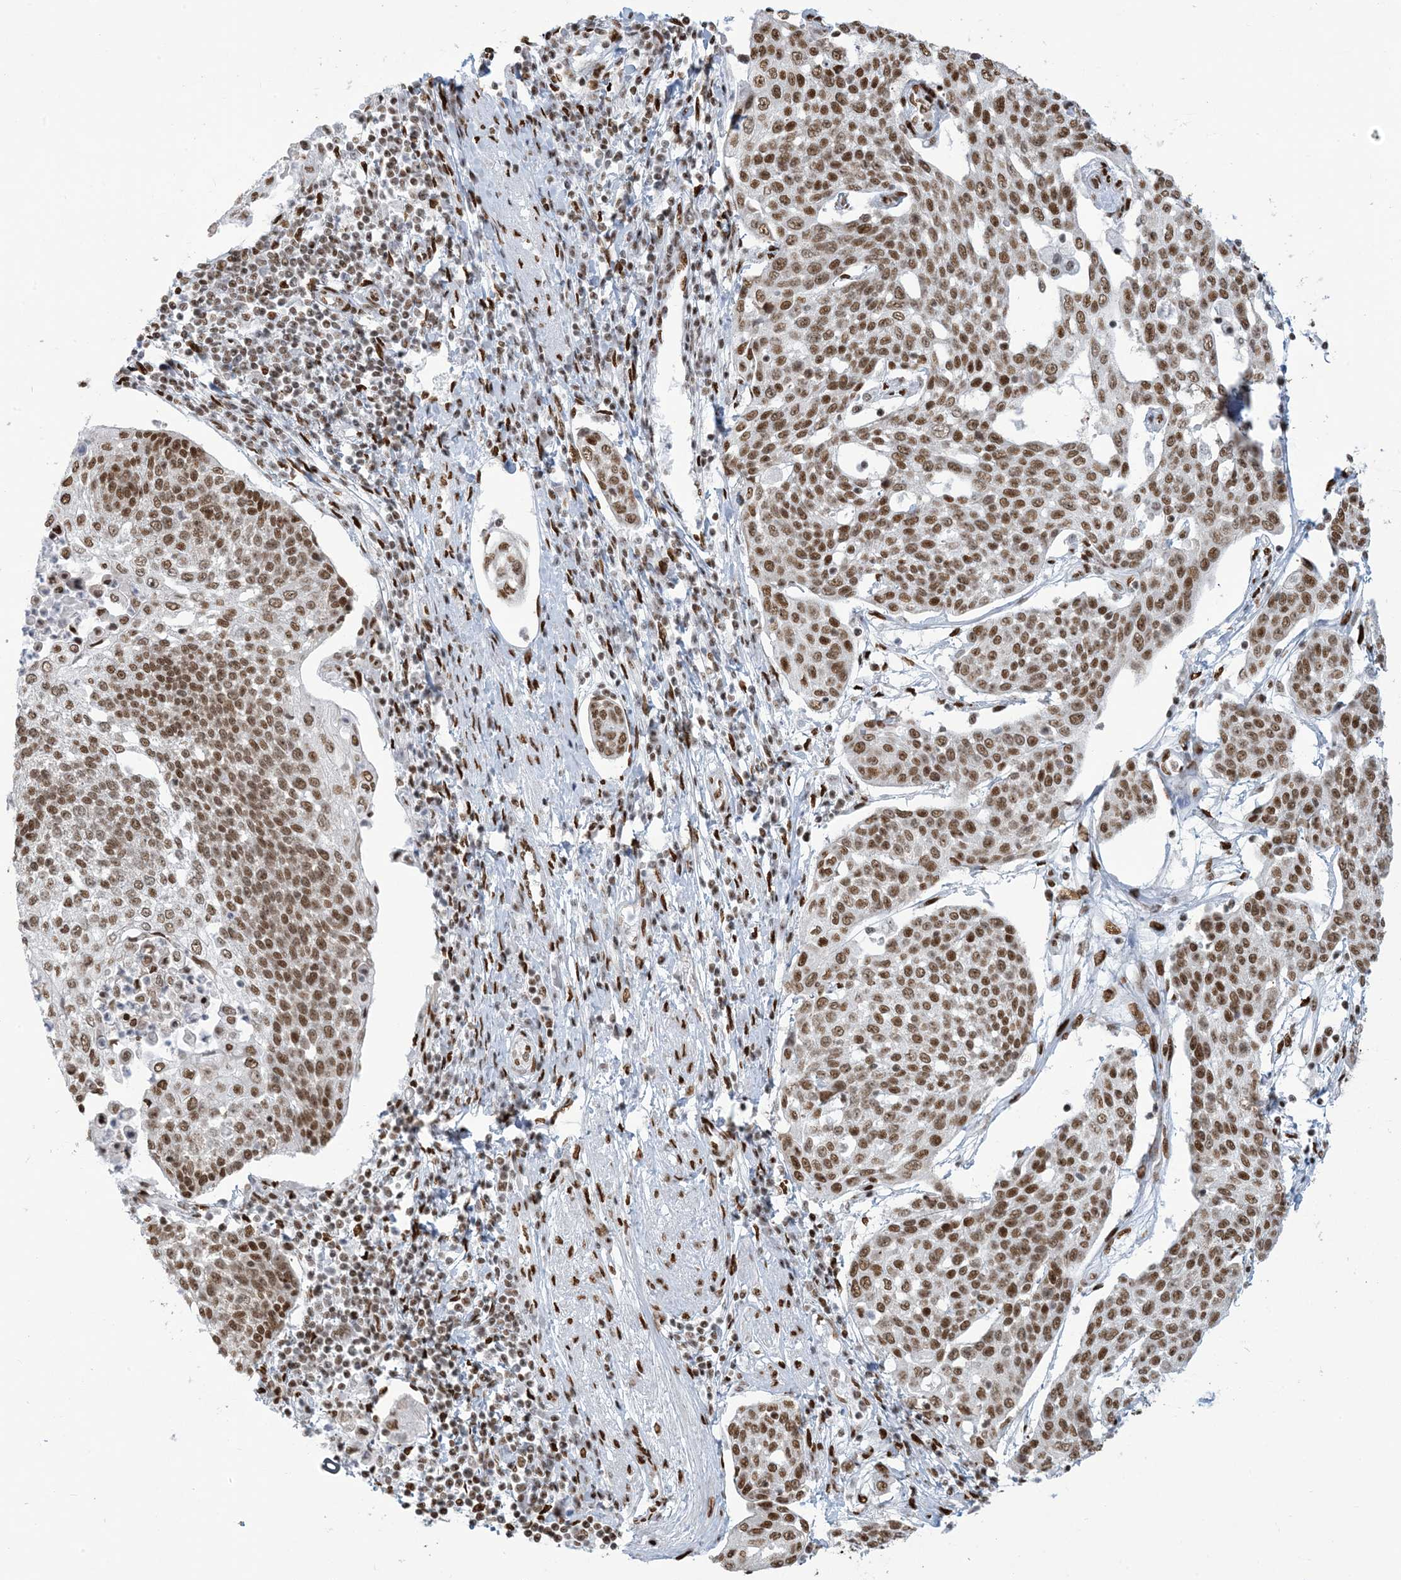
{"staining": {"intensity": "moderate", "quantity": ">75%", "location": "nuclear"}, "tissue": "cervical cancer", "cell_type": "Tumor cells", "image_type": "cancer", "snomed": [{"axis": "morphology", "description": "Squamous cell carcinoma, NOS"}, {"axis": "topography", "description": "Cervix"}], "caption": "Squamous cell carcinoma (cervical) stained with DAB immunohistochemistry shows medium levels of moderate nuclear positivity in approximately >75% of tumor cells.", "gene": "STAG1", "patient": {"sex": "female", "age": 34}}